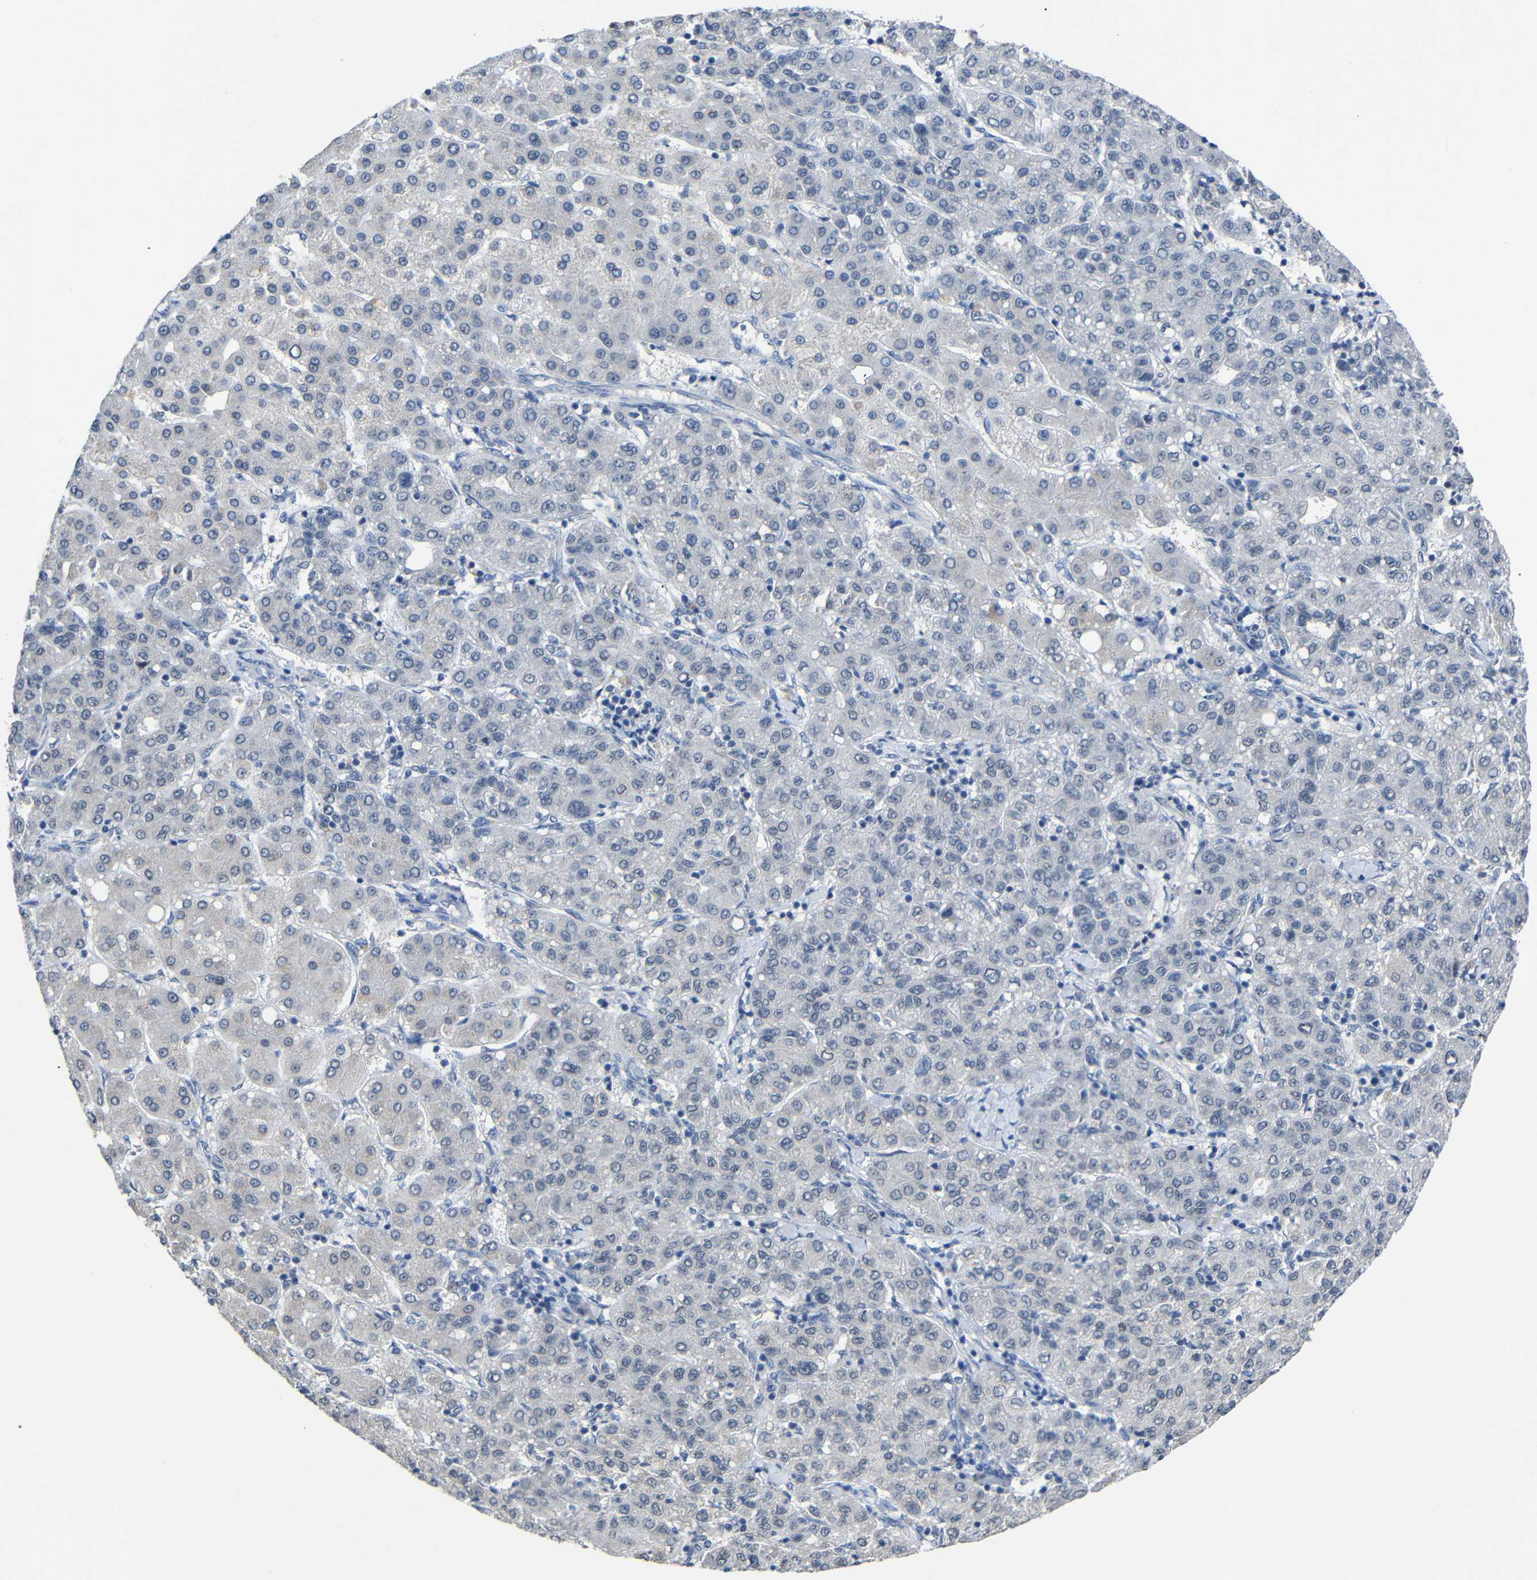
{"staining": {"intensity": "negative", "quantity": "none", "location": "none"}, "tissue": "liver cancer", "cell_type": "Tumor cells", "image_type": "cancer", "snomed": [{"axis": "morphology", "description": "Carcinoma, Hepatocellular, NOS"}, {"axis": "topography", "description": "Liver"}], "caption": "Tumor cells show no significant protein expression in liver cancer. (DAB IHC, high magnification).", "gene": "HNF1A", "patient": {"sex": "male", "age": 65}}